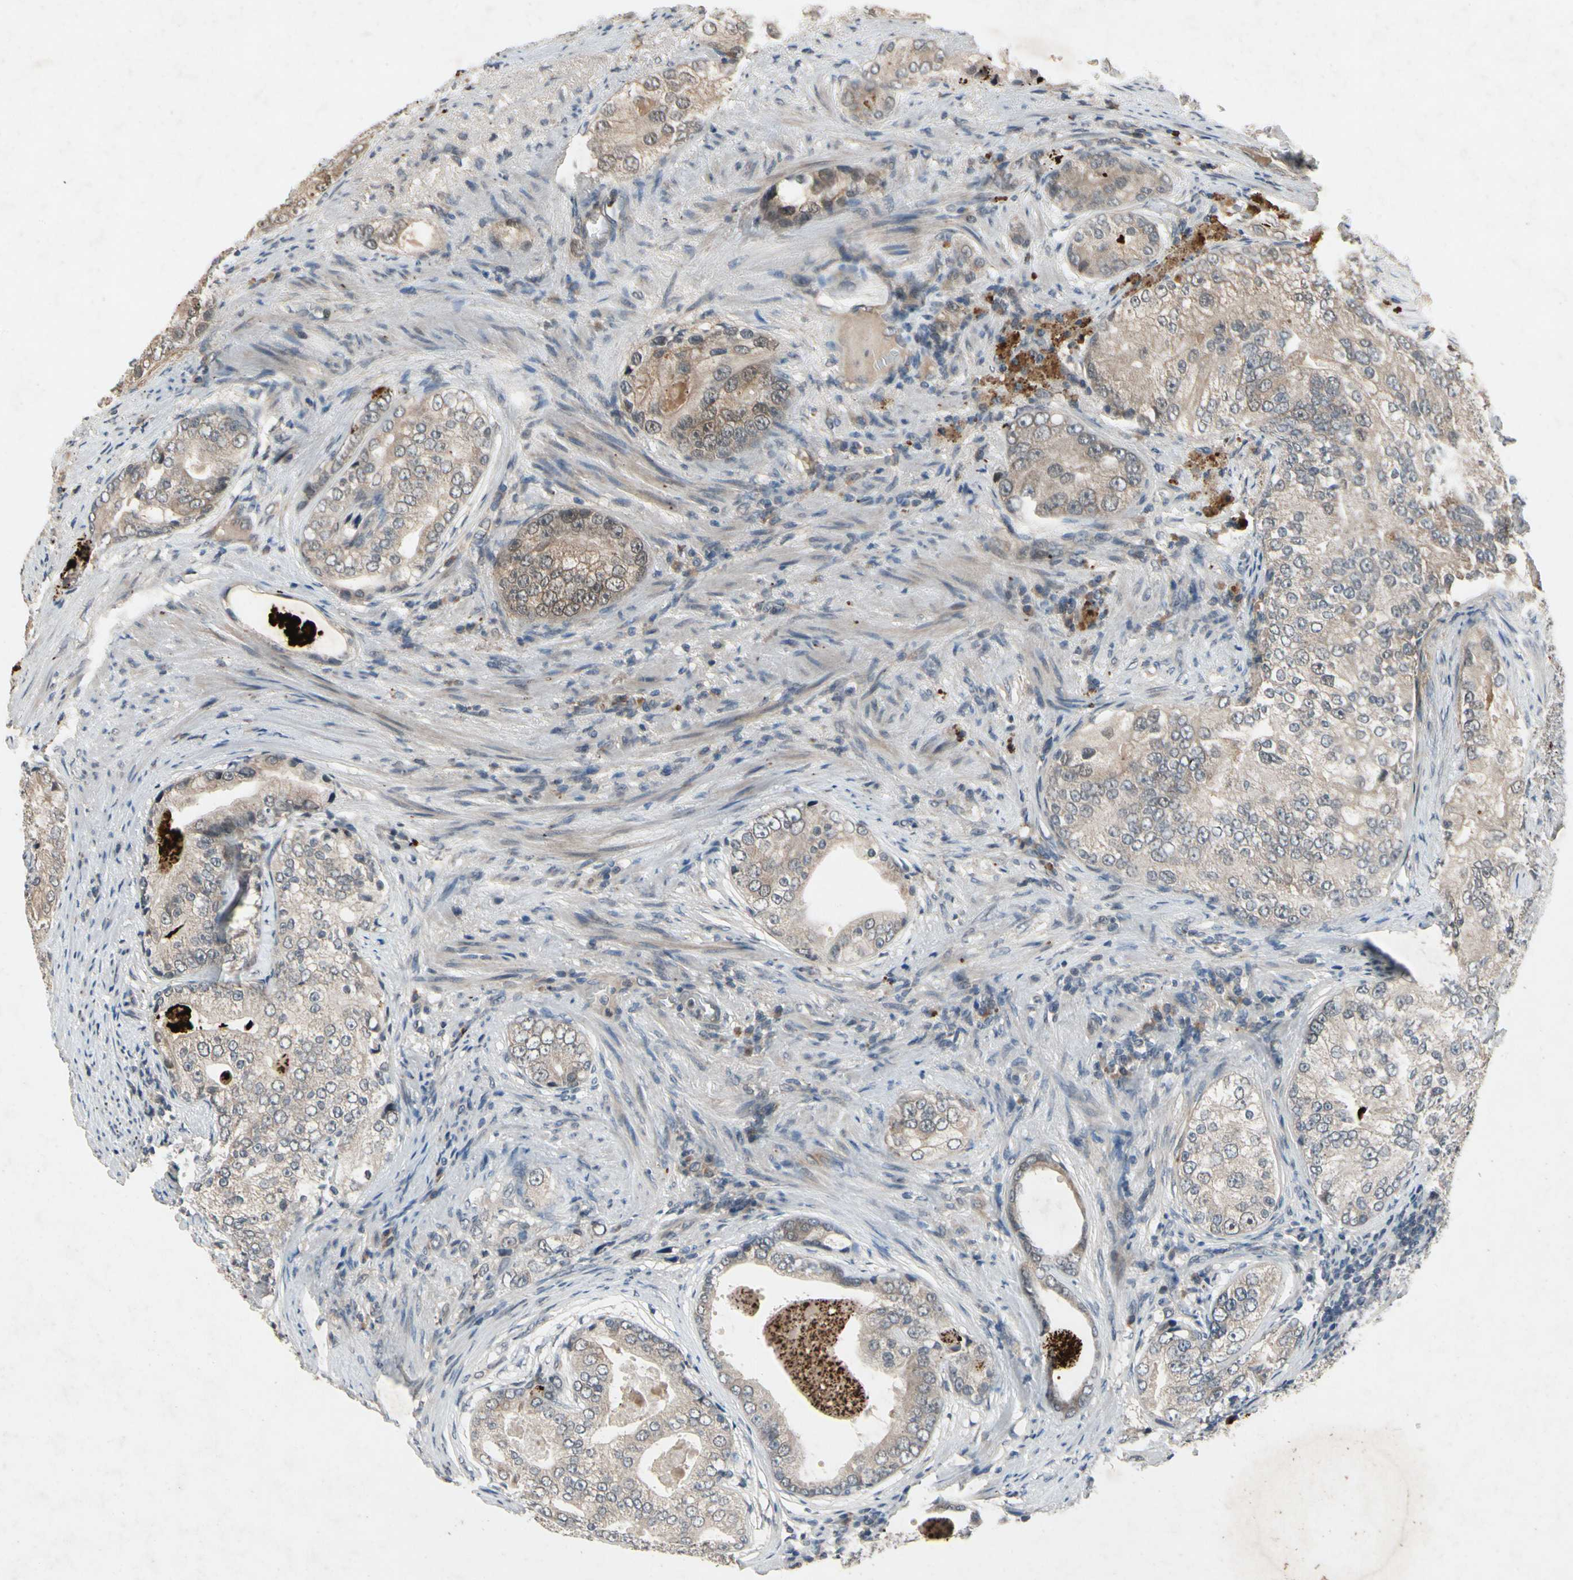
{"staining": {"intensity": "weak", "quantity": ">75%", "location": "cytoplasmic/membranous"}, "tissue": "prostate cancer", "cell_type": "Tumor cells", "image_type": "cancer", "snomed": [{"axis": "morphology", "description": "Adenocarcinoma, High grade"}, {"axis": "topography", "description": "Prostate"}], "caption": "Tumor cells display weak cytoplasmic/membranous expression in about >75% of cells in prostate cancer.", "gene": "DPY19L3", "patient": {"sex": "male", "age": 66}}